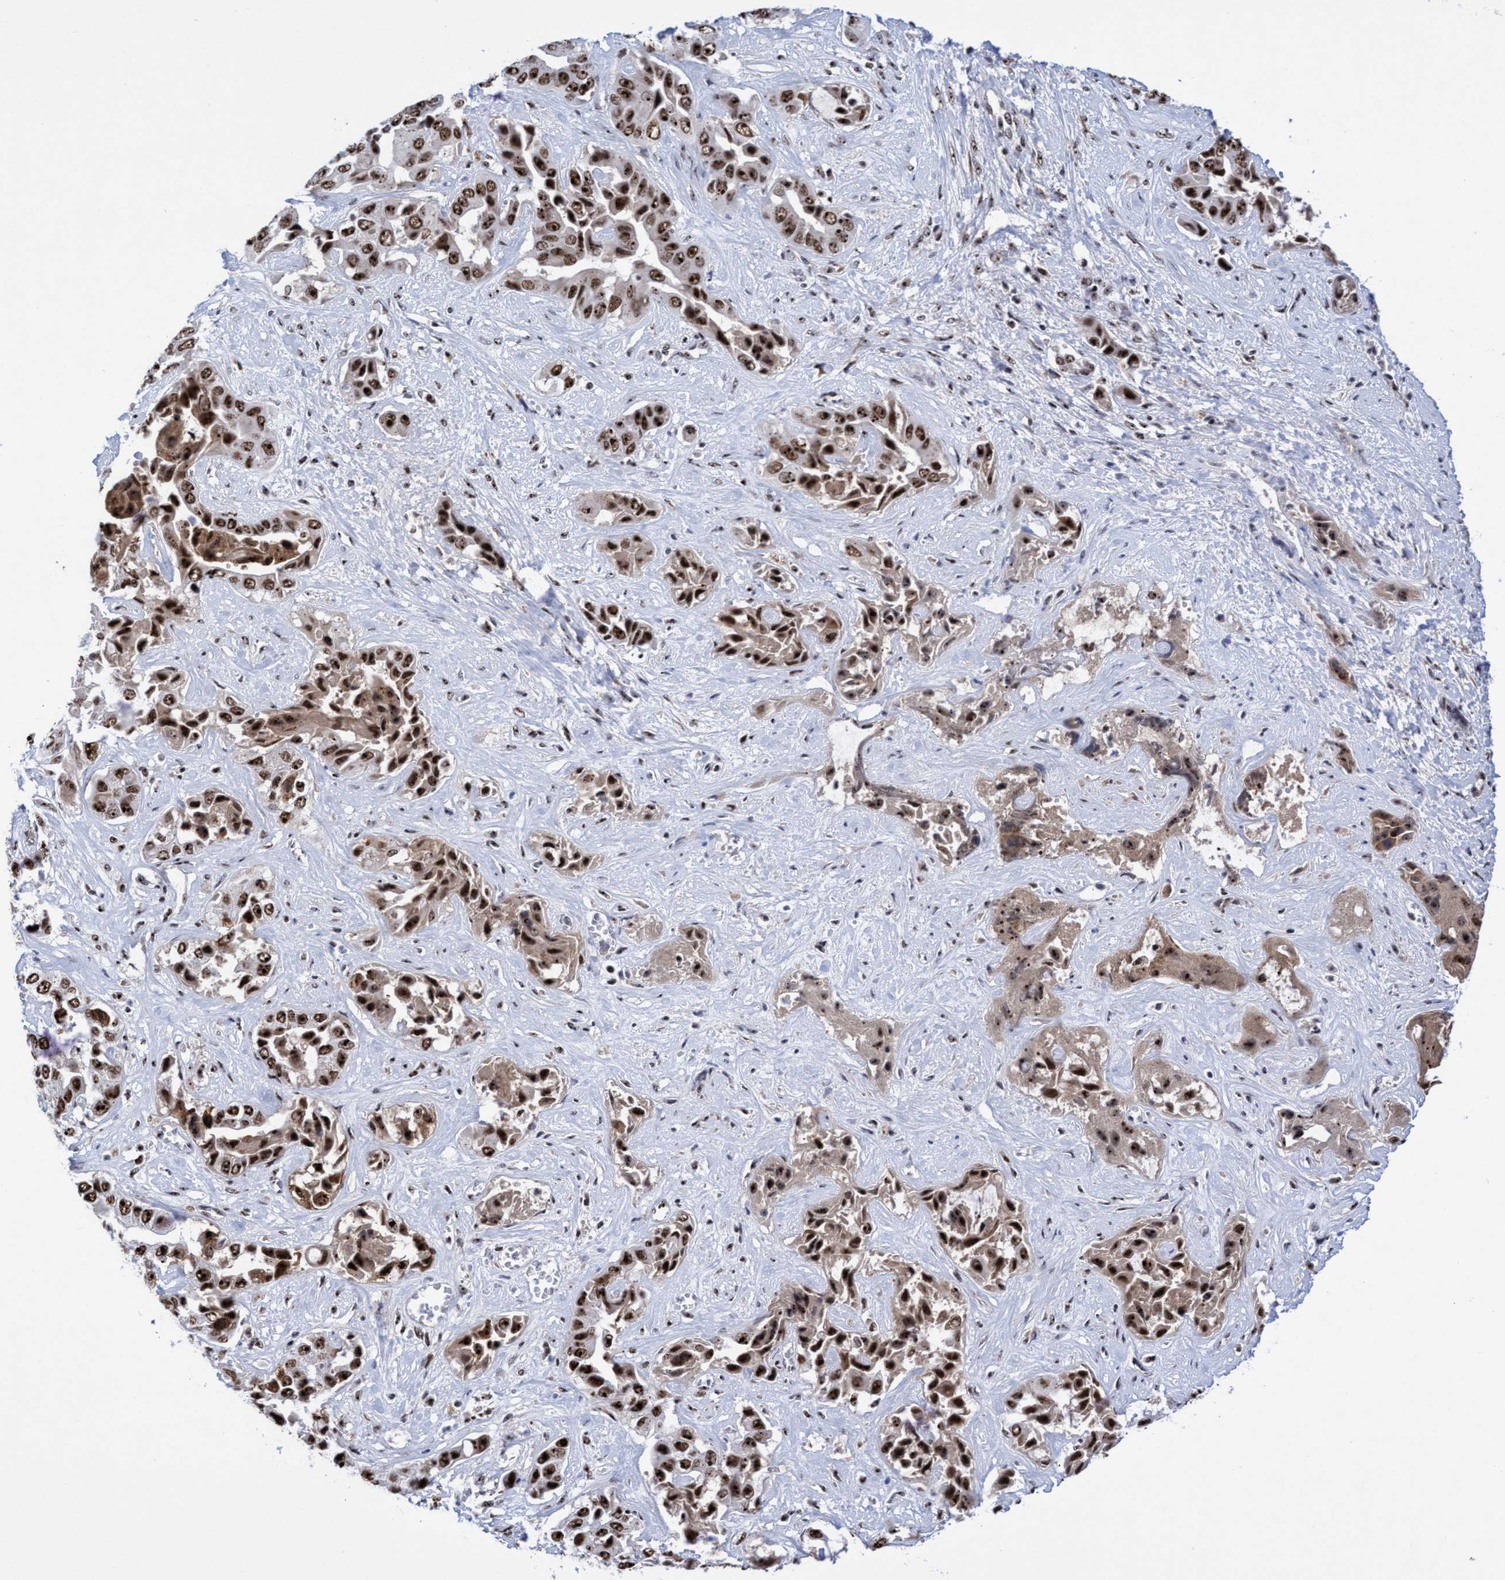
{"staining": {"intensity": "strong", "quantity": ">75%", "location": "nuclear"}, "tissue": "liver cancer", "cell_type": "Tumor cells", "image_type": "cancer", "snomed": [{"axis": "morphology", "description": "Cholangiocarcinoma"}, {"axis": "topography", "description": "Liver"}], "caption": "Protein expression analysis of human liver cholangiocarcinoma reveals strong nuclear staining in about >75% of tumor cells. (IHC, brightfield microscopy, high magnification).", "gene": "EFCAB10", "patient": {"sex": "female", "age": 52}}